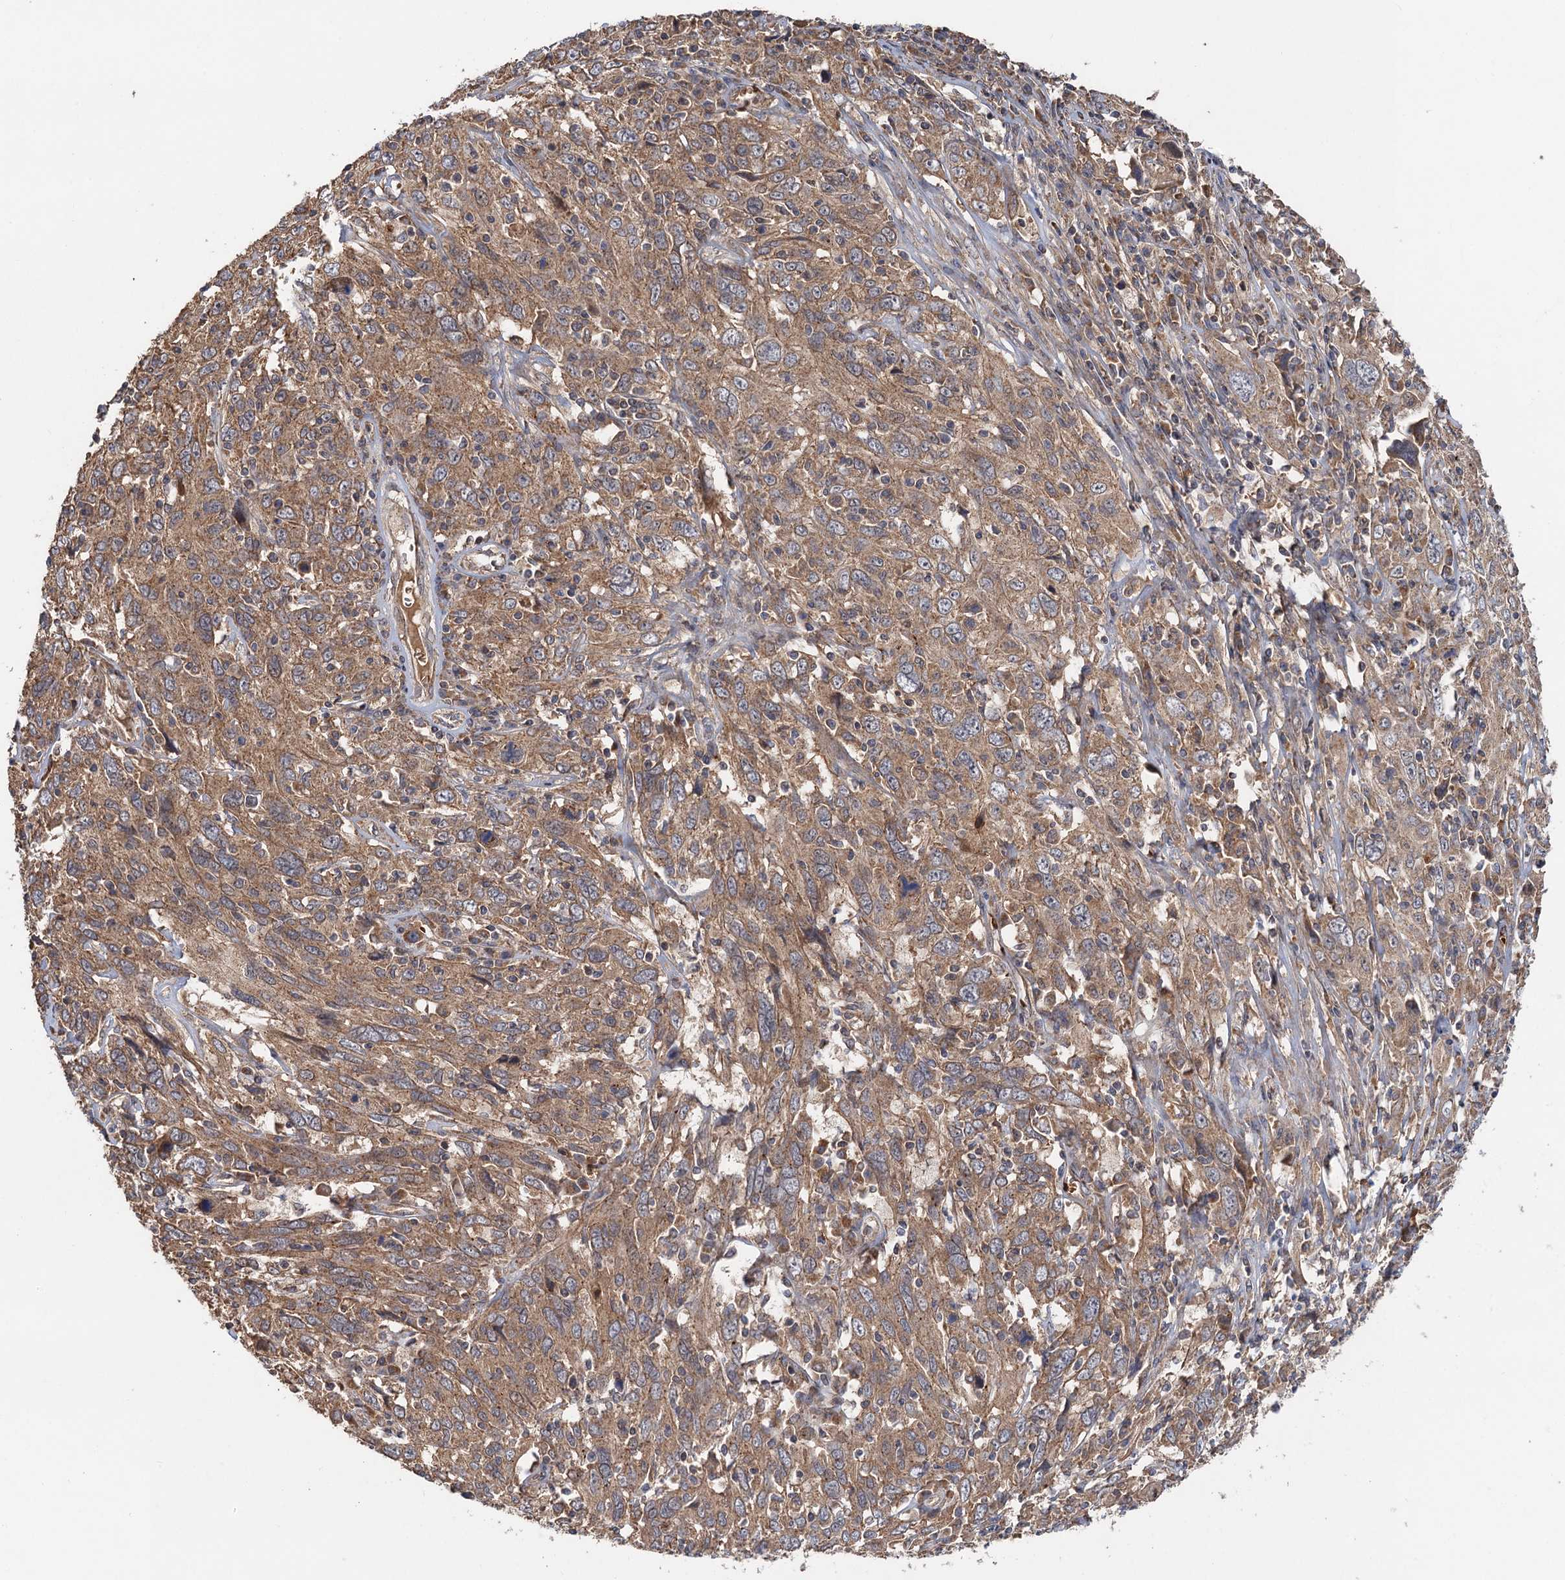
{"staining": {"intensity": "moderate", "quantity": ">75%", "location": "cytoplasmic/membranous"}, "tissue": "cervical cancer", "cell_type": "Tumor cells", "image_type": "cancer", "snomed": [{"axis": "morphology", "description": "Squamous cell carcinoma, NOS"}, {"axis": "topography", "description": "Cervix"}], "caption": "High-power microscopy captured an immunohistochemistry (IHC) micrograph of squamous cell carcinoma (cervical), revealing moderate cytoplasmic/membranous expression in about >75% of tumor cells.", "gene": "SNX32", "patient": {"sex": "female", "age": 46}}